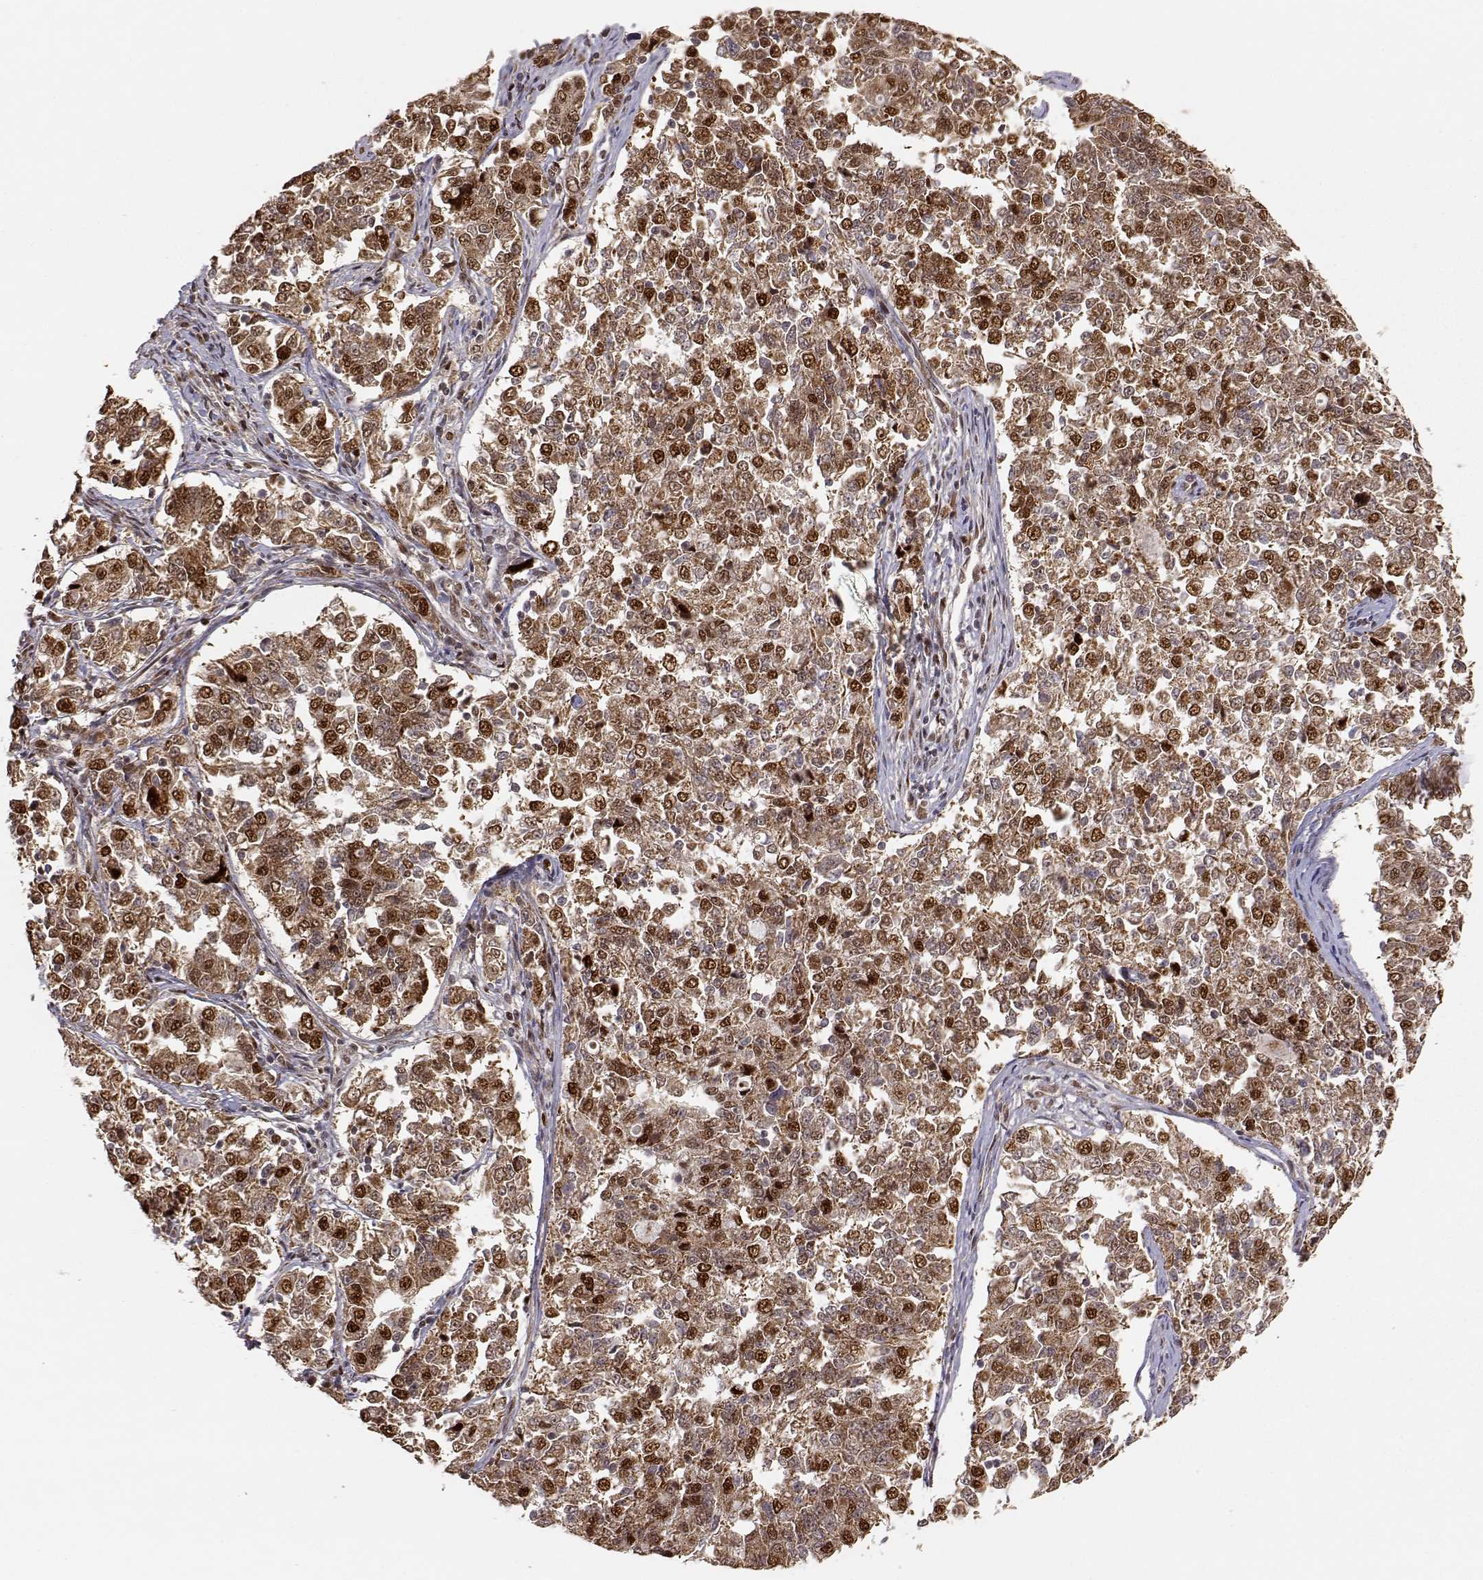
{"staining": {"intensity": "strong", "quantity": ">75%", "location": "cytoplasmic/membranous,nuclear"}, "tissue": "endometrial cancer", "cell_type": "Tumor cells", "image_type": "cancer", "snomed": [{"axis": "morphology", "description": "Adenocarcinoma, NOS"}, {"axis": "topography", "description": "Endometrium"}], "caption": "An immunohistochemistry (IHC) histopathology image of tumor tissue is shown. Protein staining in brown highlights strong cytoplasmic/membranous and nuclear positivity in endometrial cancer (adenocarcinoma) within tumor cells.", "gene": "BRCA1", "patient": {"sex": "female", "age": 43}}